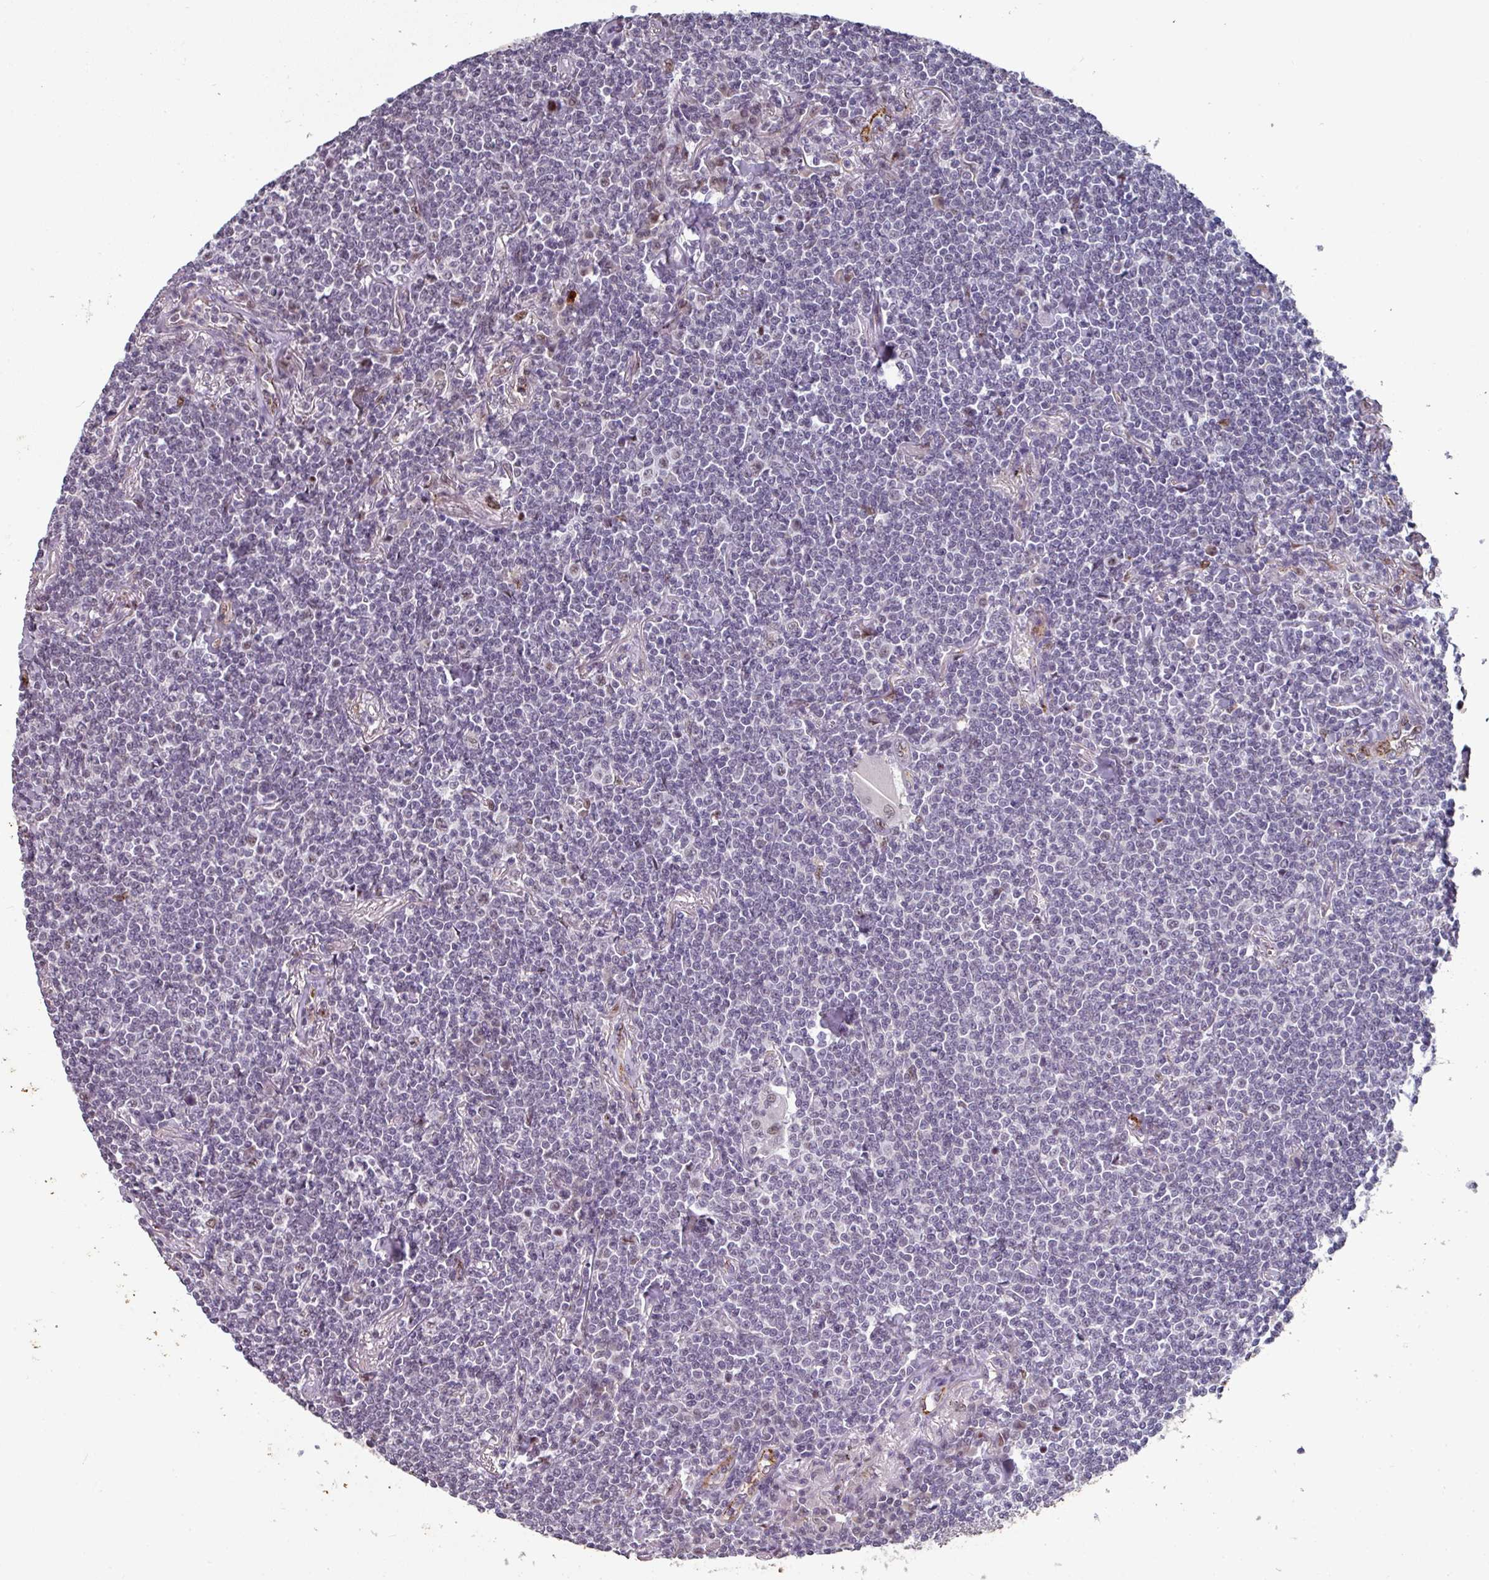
{"staining": {"intensity": "negative", "quantity": "none", "location": "none"}, "tissue": "lymphoma", "cell_type": "Tumor cells", "image_type": "cancer", "snomed": [{"axis": "morphology", "description": "Malignant lymphoma, non-Hodgkin's type, Low grade"}, {"axis": "topography", "description": "Lung"}], "caption": "A photomicrograph of lymphoma stained for a protein reveals no brown staining in tumor cells. (DAB (3,3'-diaminobenzidine) IHC with hematoxylin counter stain).", "gene": "SIDT2", "patient": {"sex": "female", "age": 71}}